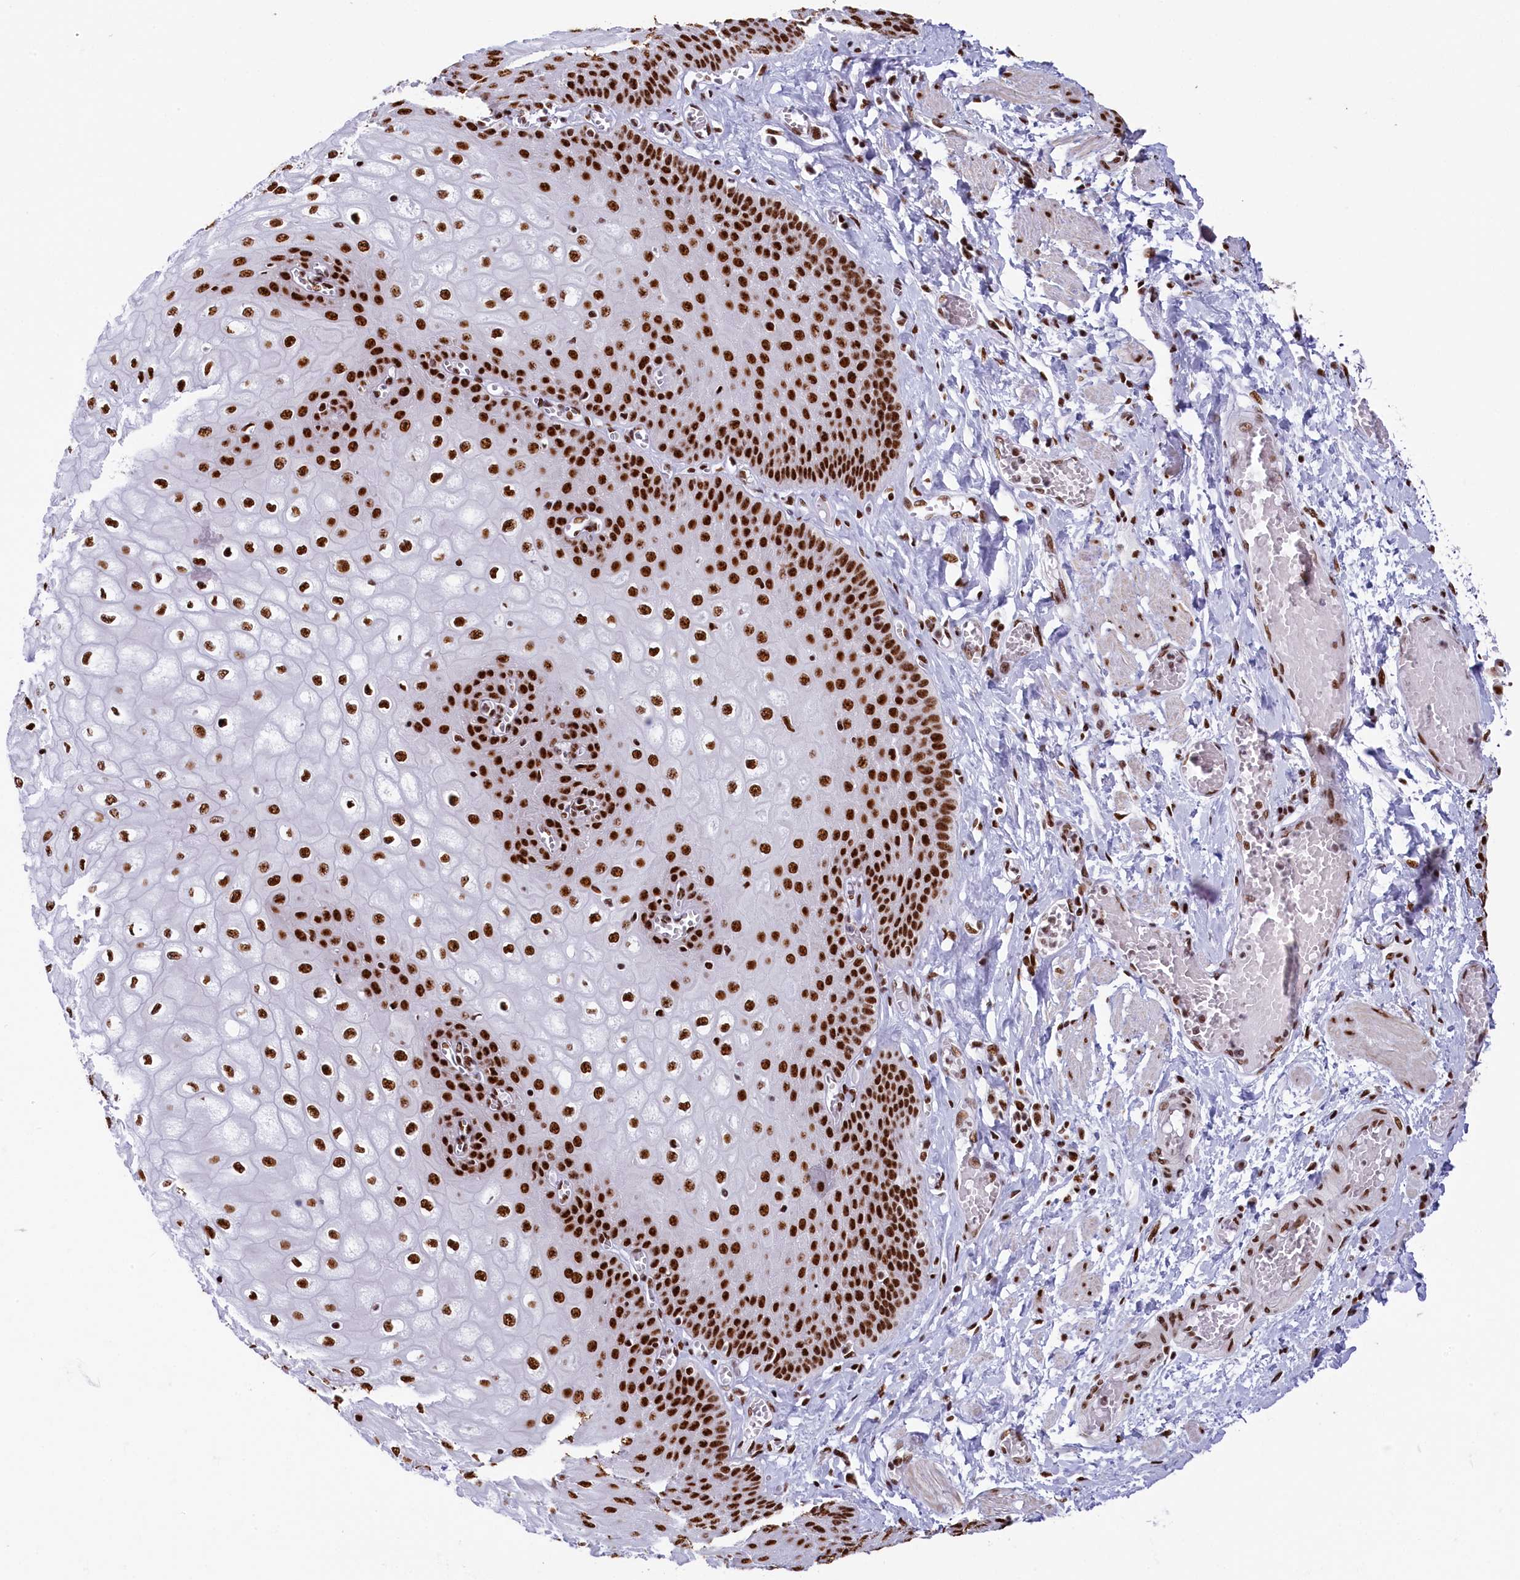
{"staining": {"intensity": "strong", "quantity": ">75%", "location": "nuclear"}, "tissue": "esophagus", "cell_type": "Squamous epithelial cells", "image_type": "normal", "snomed": [{"axis": "morphology", "description": "Normal tissue, NOS"}, {"axis": "topography", "description": "Esophagus"}], "caption": "Squamous epithelial cells exhibit strong nuclear expression in about >75% of cells in benign esophagus. The staining was performed using DAB to visualize the protein expression in brown, while the nuclei were stained in blue with hematoxylin (Magnification: 20x).", "gene": "SNRNP70", "patient": {"sex": "male", "age": 60}}